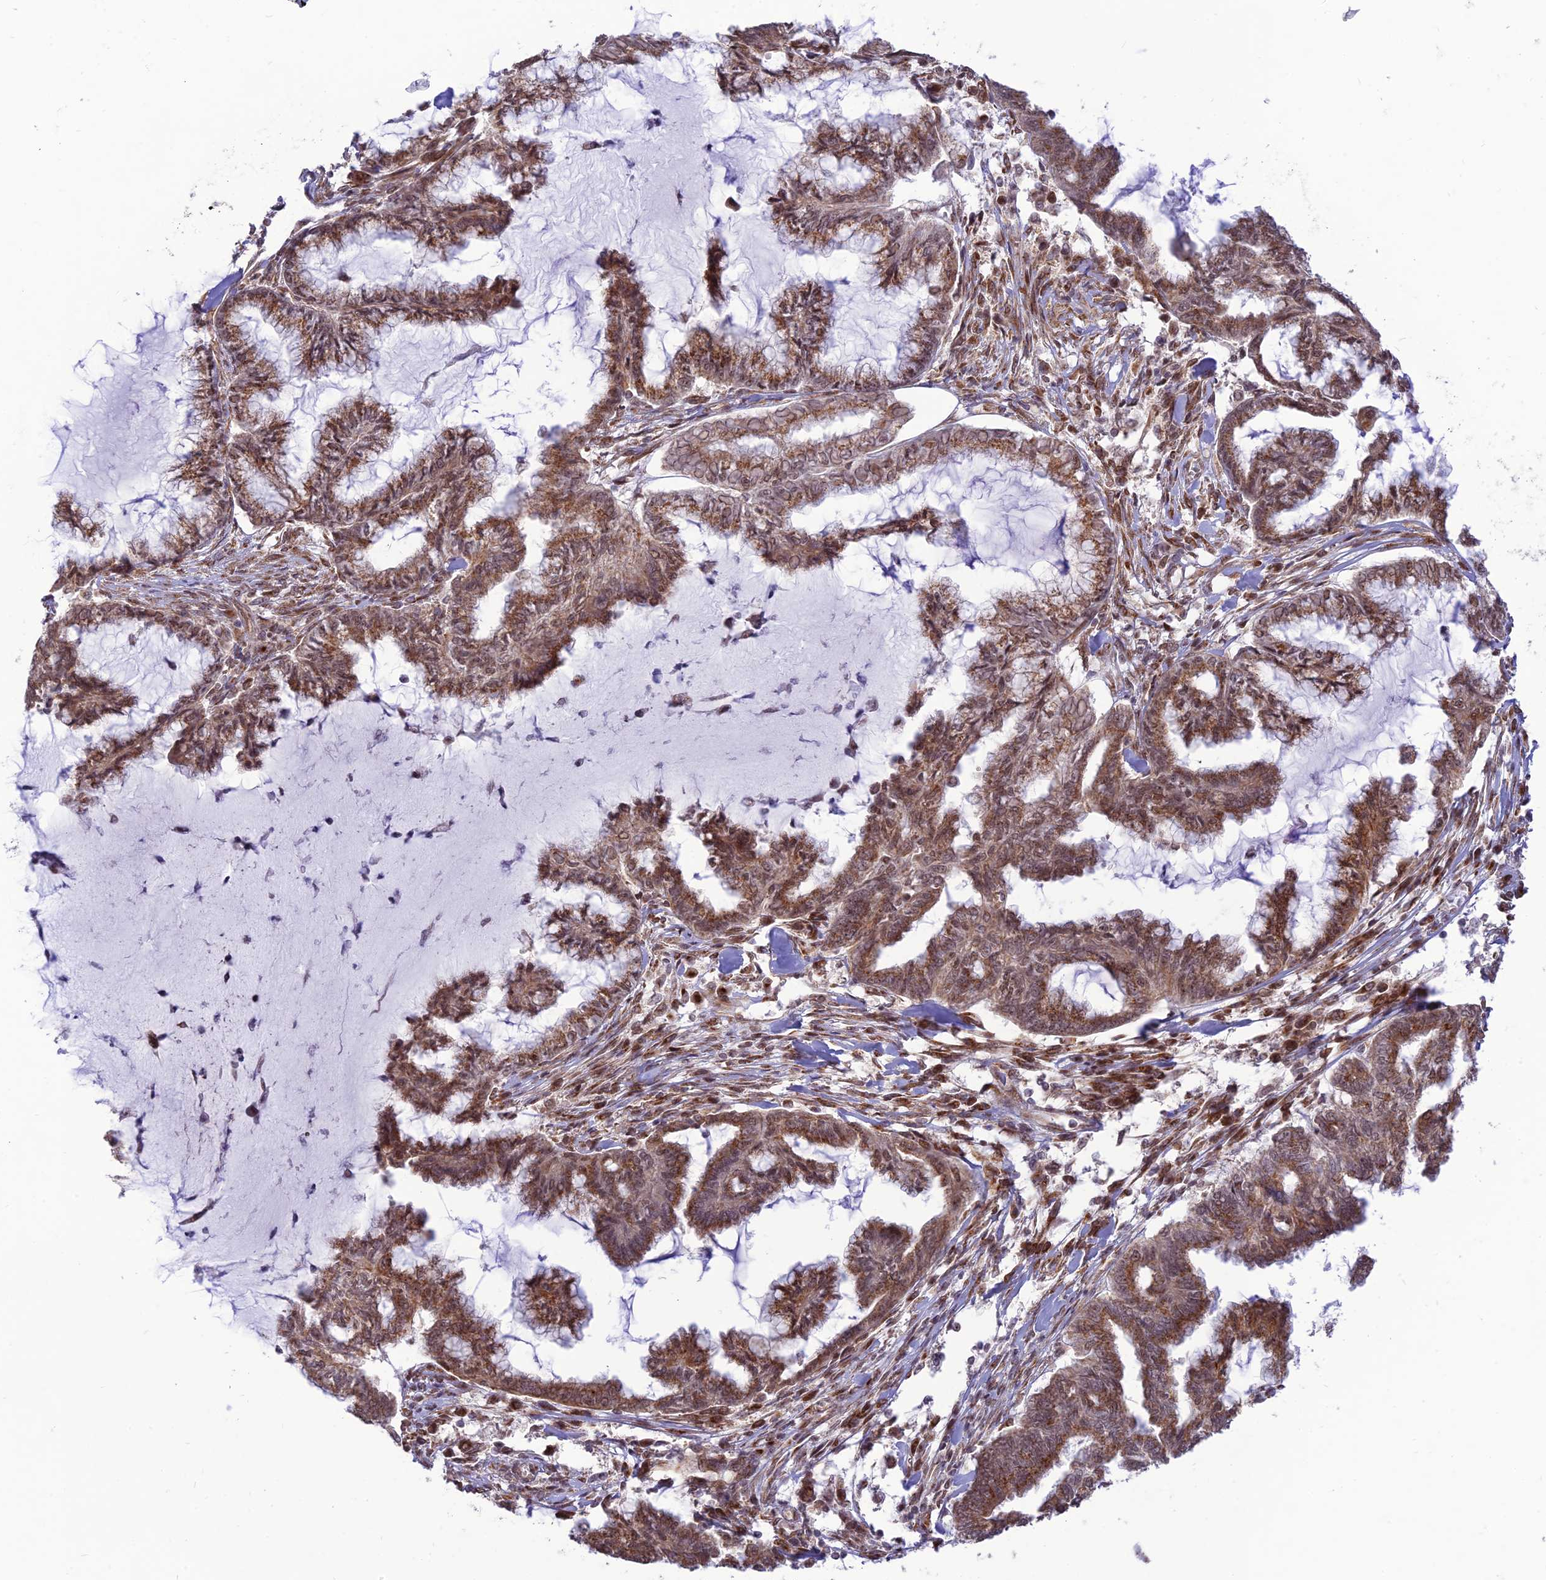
{"staining": {"intensity": "moderate", "quantity": ">75%", "location": "cytoplasmic/membranous"}, "tissue": "endometrial cancer", "cell_type": "Tumor cells", "image_type": "cancer", "snomed": [{"axis": "morphology", "description": "Adenocarcinoma, NOS"}, {"axis": "topography", "description": "Endometrium"}], "caption": "A medium amount of moderate cytoplasmic/membranous staining is appreciated in about >75% of tumor cells in endometrial adenocarcinoma tissue.", "gene": "GOLGA3", "patient": {"sex": "female", "age": 86}}